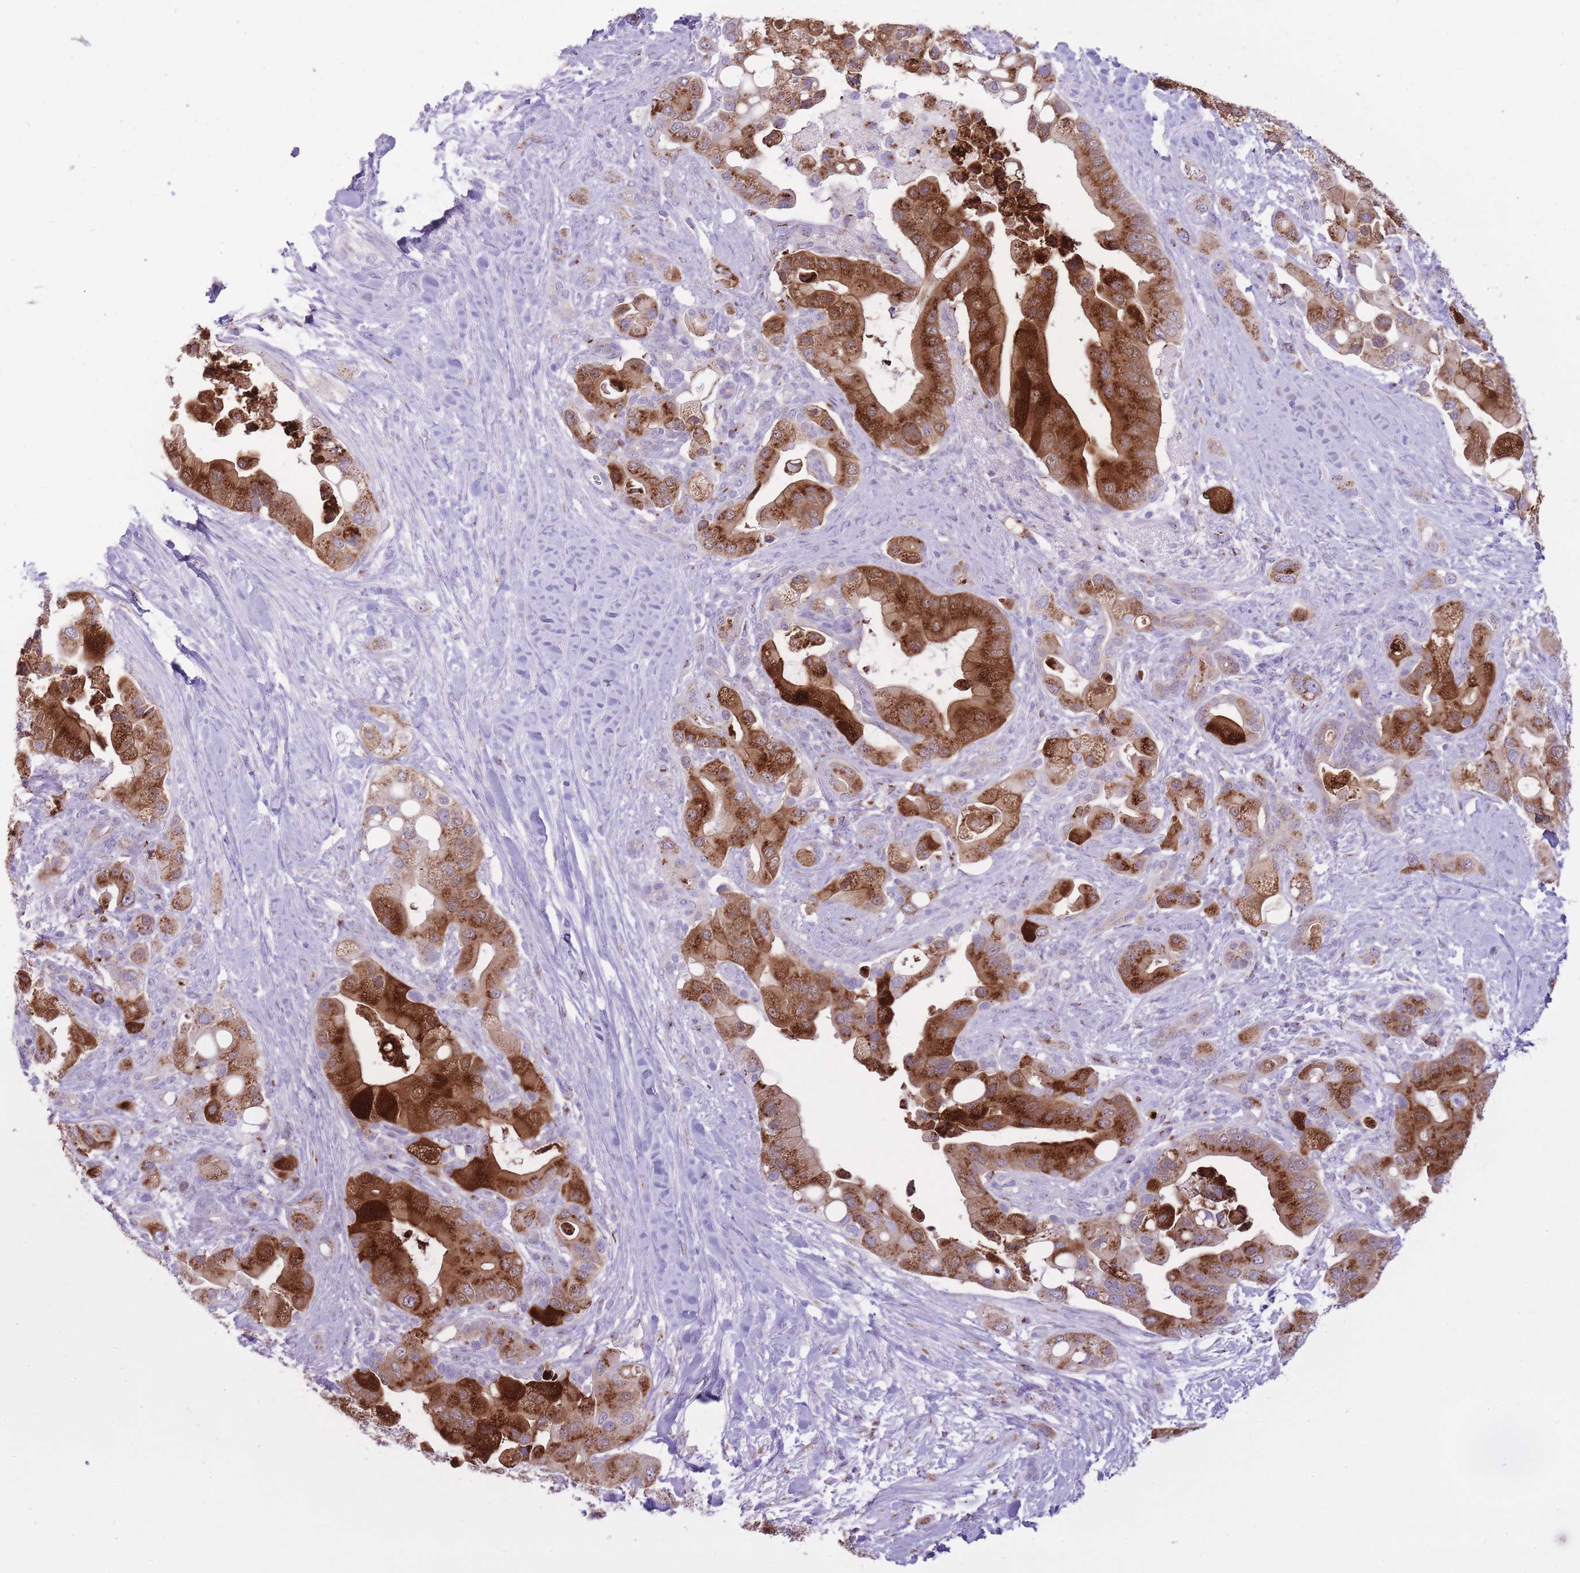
{"staining": {"intensity": "strong", "quantity": ">75%", "location": "cytoplasmic/membranous"}, "tissue": "pancreatic cancer", "cell_type": "Tumor cells", "image_type": "cancer", "snomed": [{"axis": "morphology", "description": "Adenocarcinoma, NOS"}, {"axis": "topography", "description": "Pancreas"}], "caption": "A histopathology image of human pancreatic cancer stained for a protein demonstrates strong cytoplasmic/membranous brown staining in tumor cells.", "gene": "B4GALT2", "patient": {"sex": "male", "age": 57}}